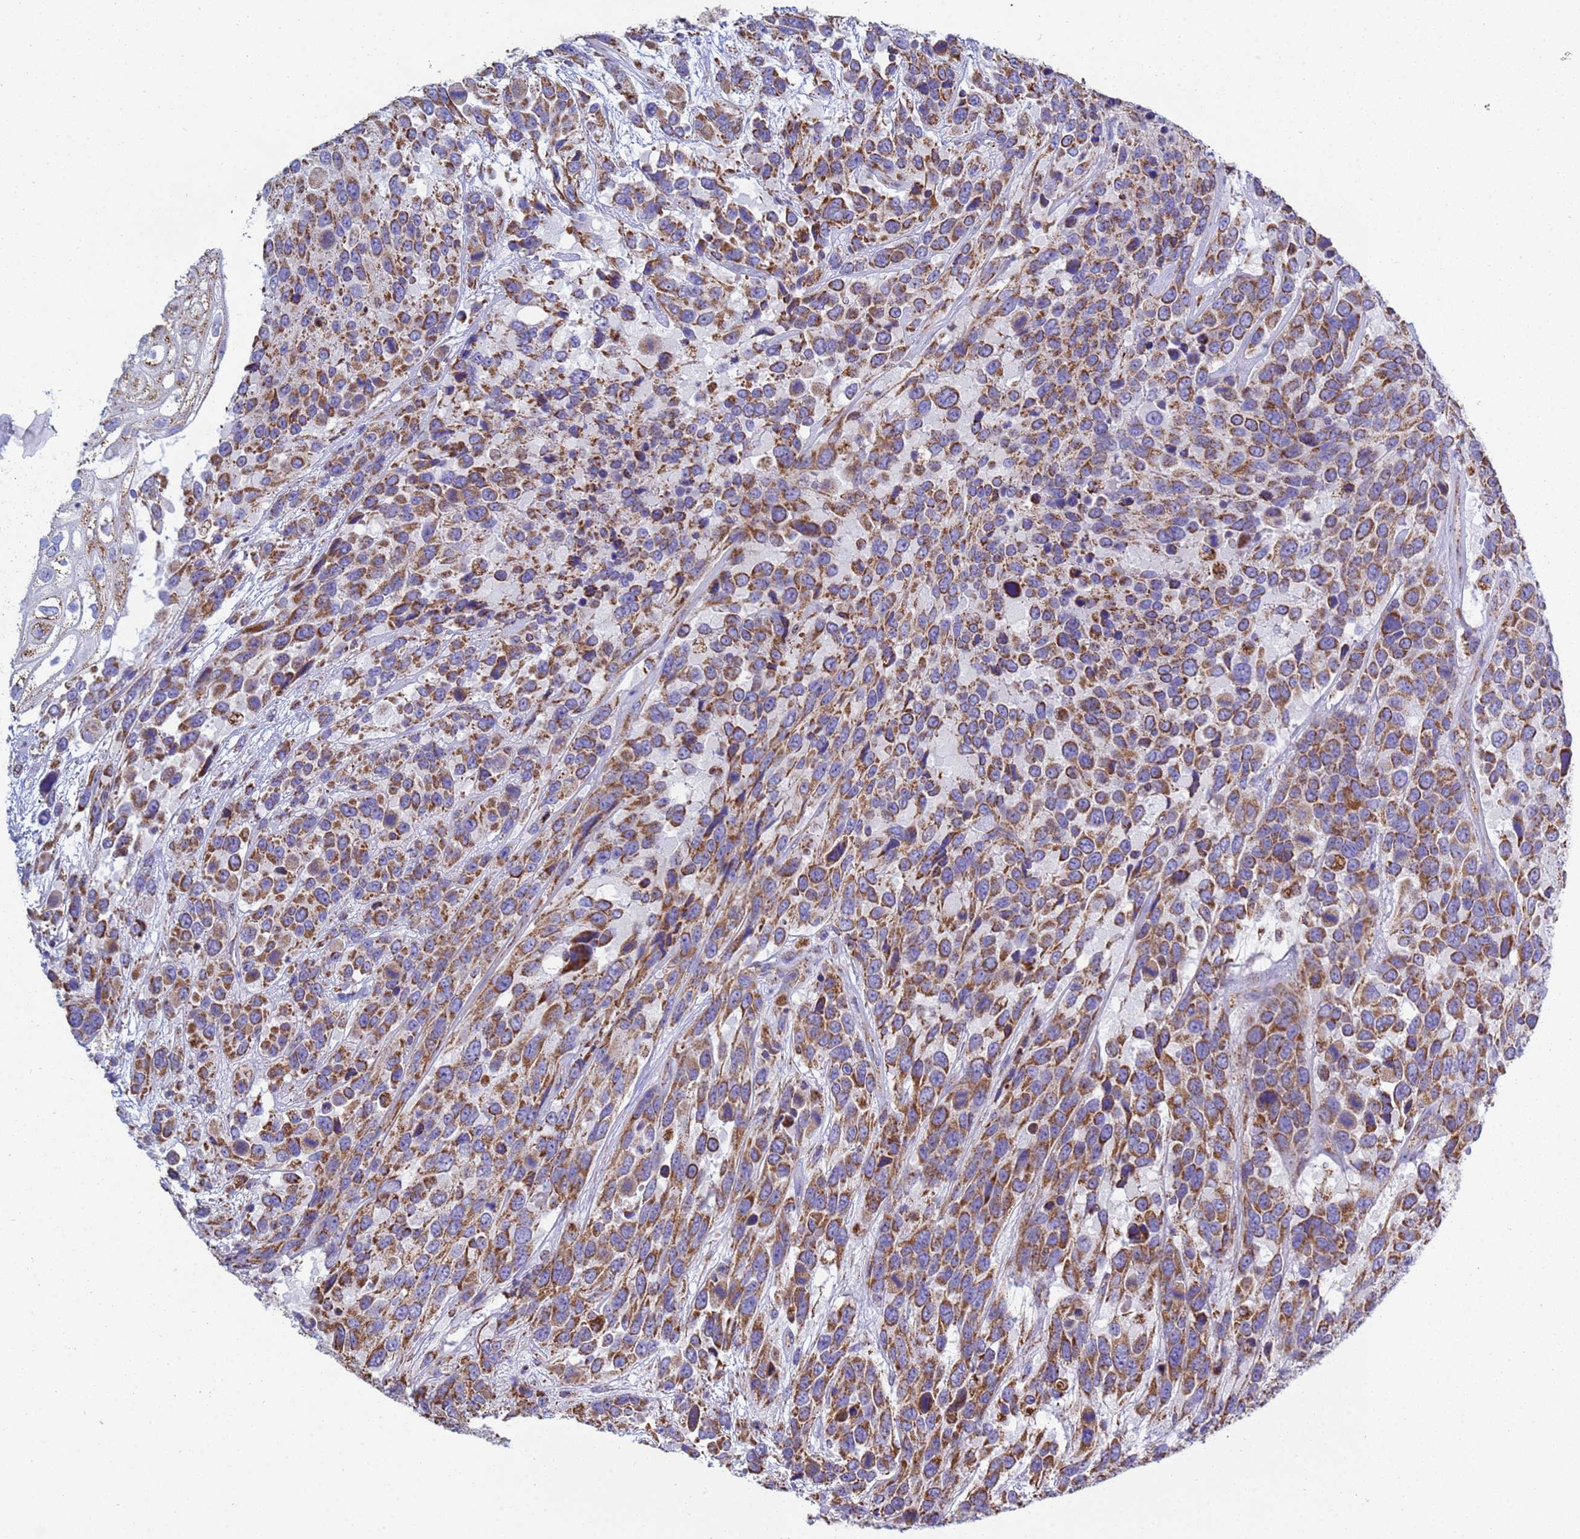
{"staining": {"intensity": "strong", "quantity": ">75%", "location": "cytoplasmic/membranous"}, "tissue": "urothelial cancer", "cell_type": "Tumor cells", "image_type": "cancer", "snomed": [{"axis": "morphology", "description": "Urothelial carcinoma, High grade"}, {"axis": "topography", "description": "Urinary bladder"}], "caption": "A high-resolution image shows immunohistochemistry (IHC) staining of urothelial cancer, which demonstrates strong cytoplasmic/membranous staining in about >75% of tumor cells.", "gene": "COQ4", "patient": {"sex": "female", "age": 70}}